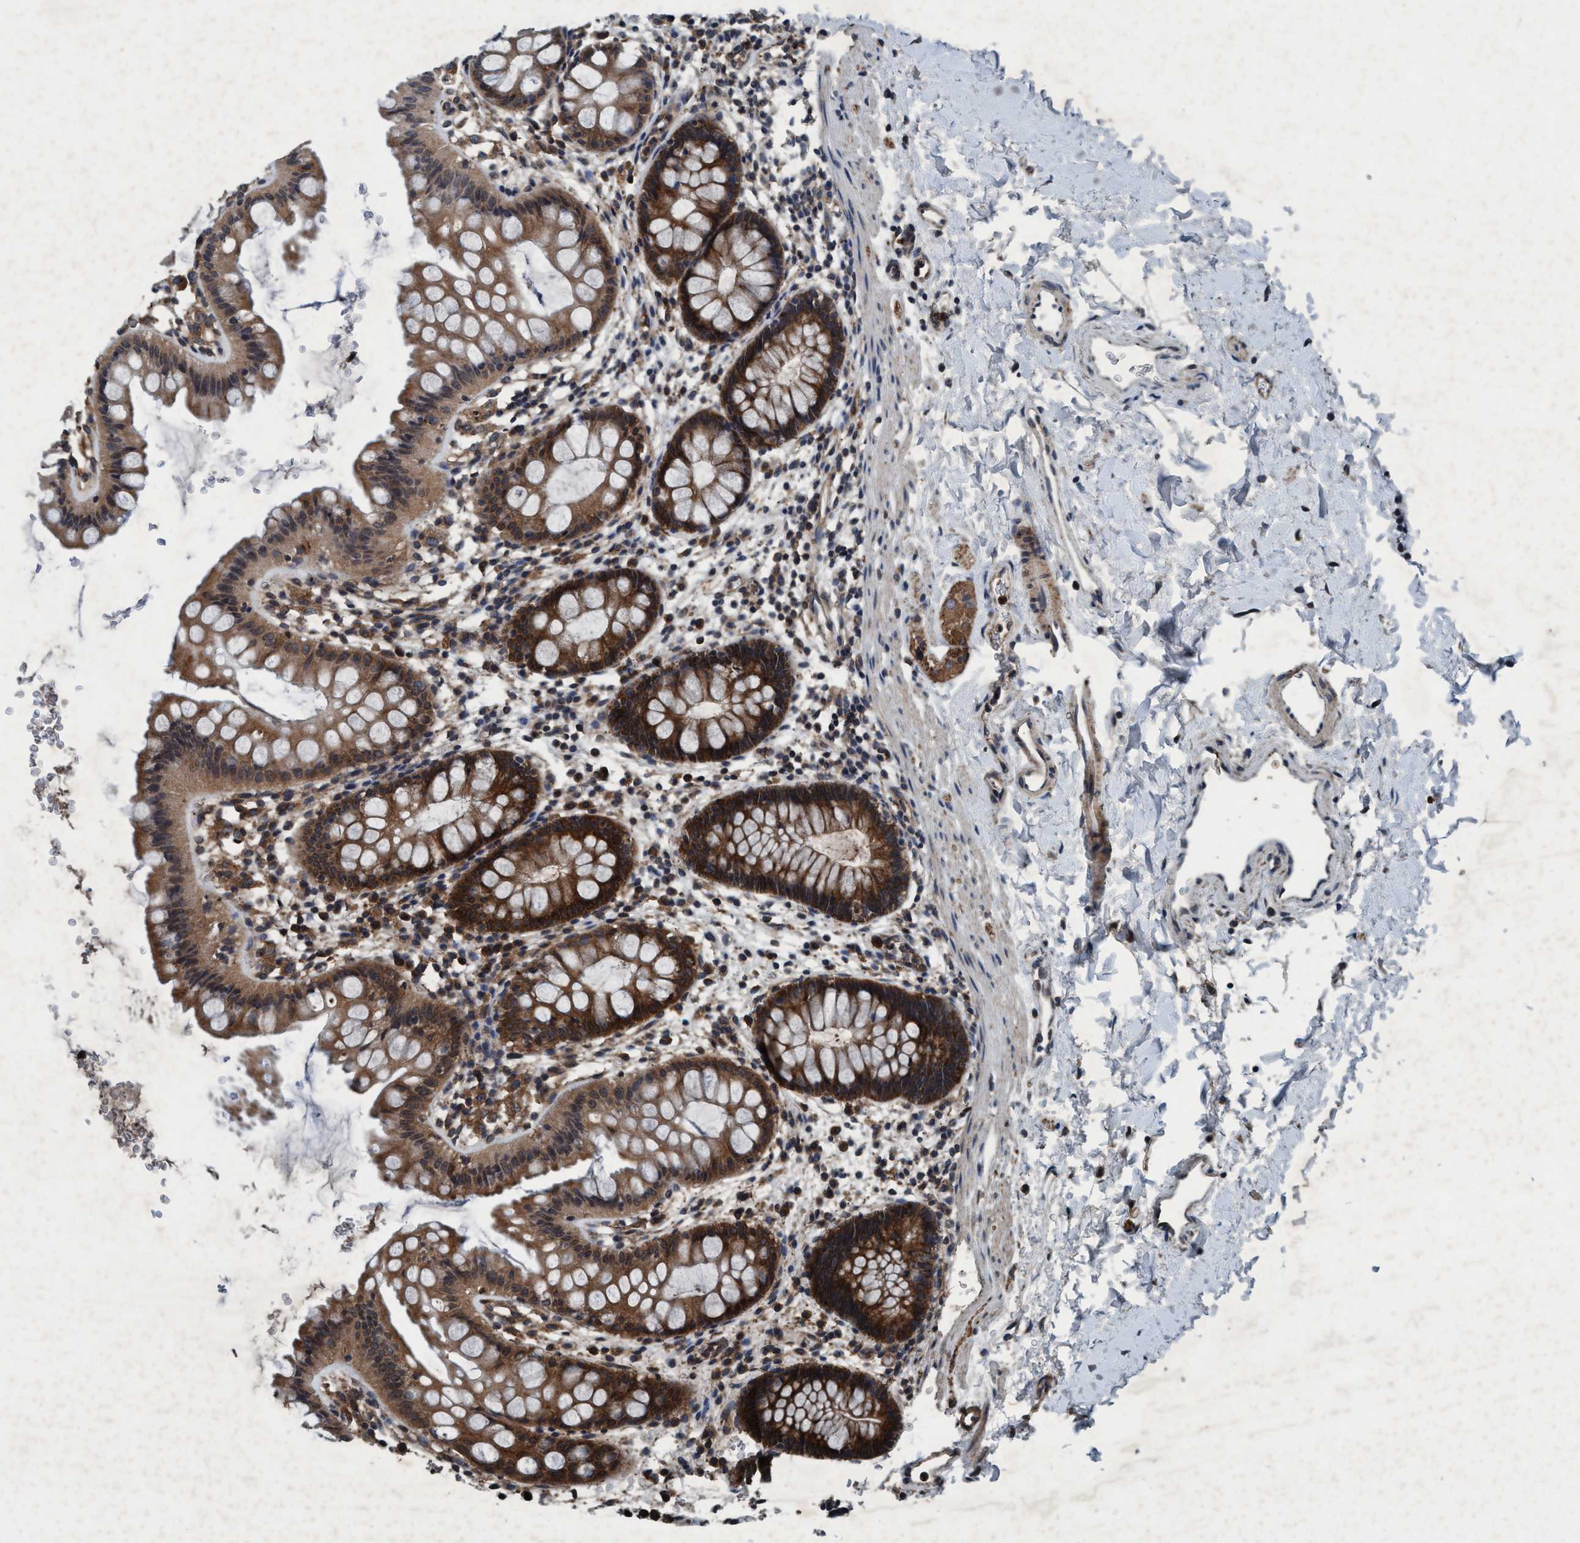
{"staining": {"intensity": "strong", "quantity": ">75%", "location": "cytoplasmic/membranous"}, "tissue": "rectum", "cell_type": "Glandular cells", "image_type": "normal", "snomed": [{"axis": "morphology", "description": "Normal tissue, NOS"}, {"axis": "topography", "description": "Rectum"}], "caption": "Glandular cells show high levels of strong cytoplasmic/membranous staining in approximately >75% of cells in unremarkable rectum. (DAB IHC with brightfield microscopy, high magnification).", "gene": "AKT1S1", "patient": {"sex": "female", "age": 24}}